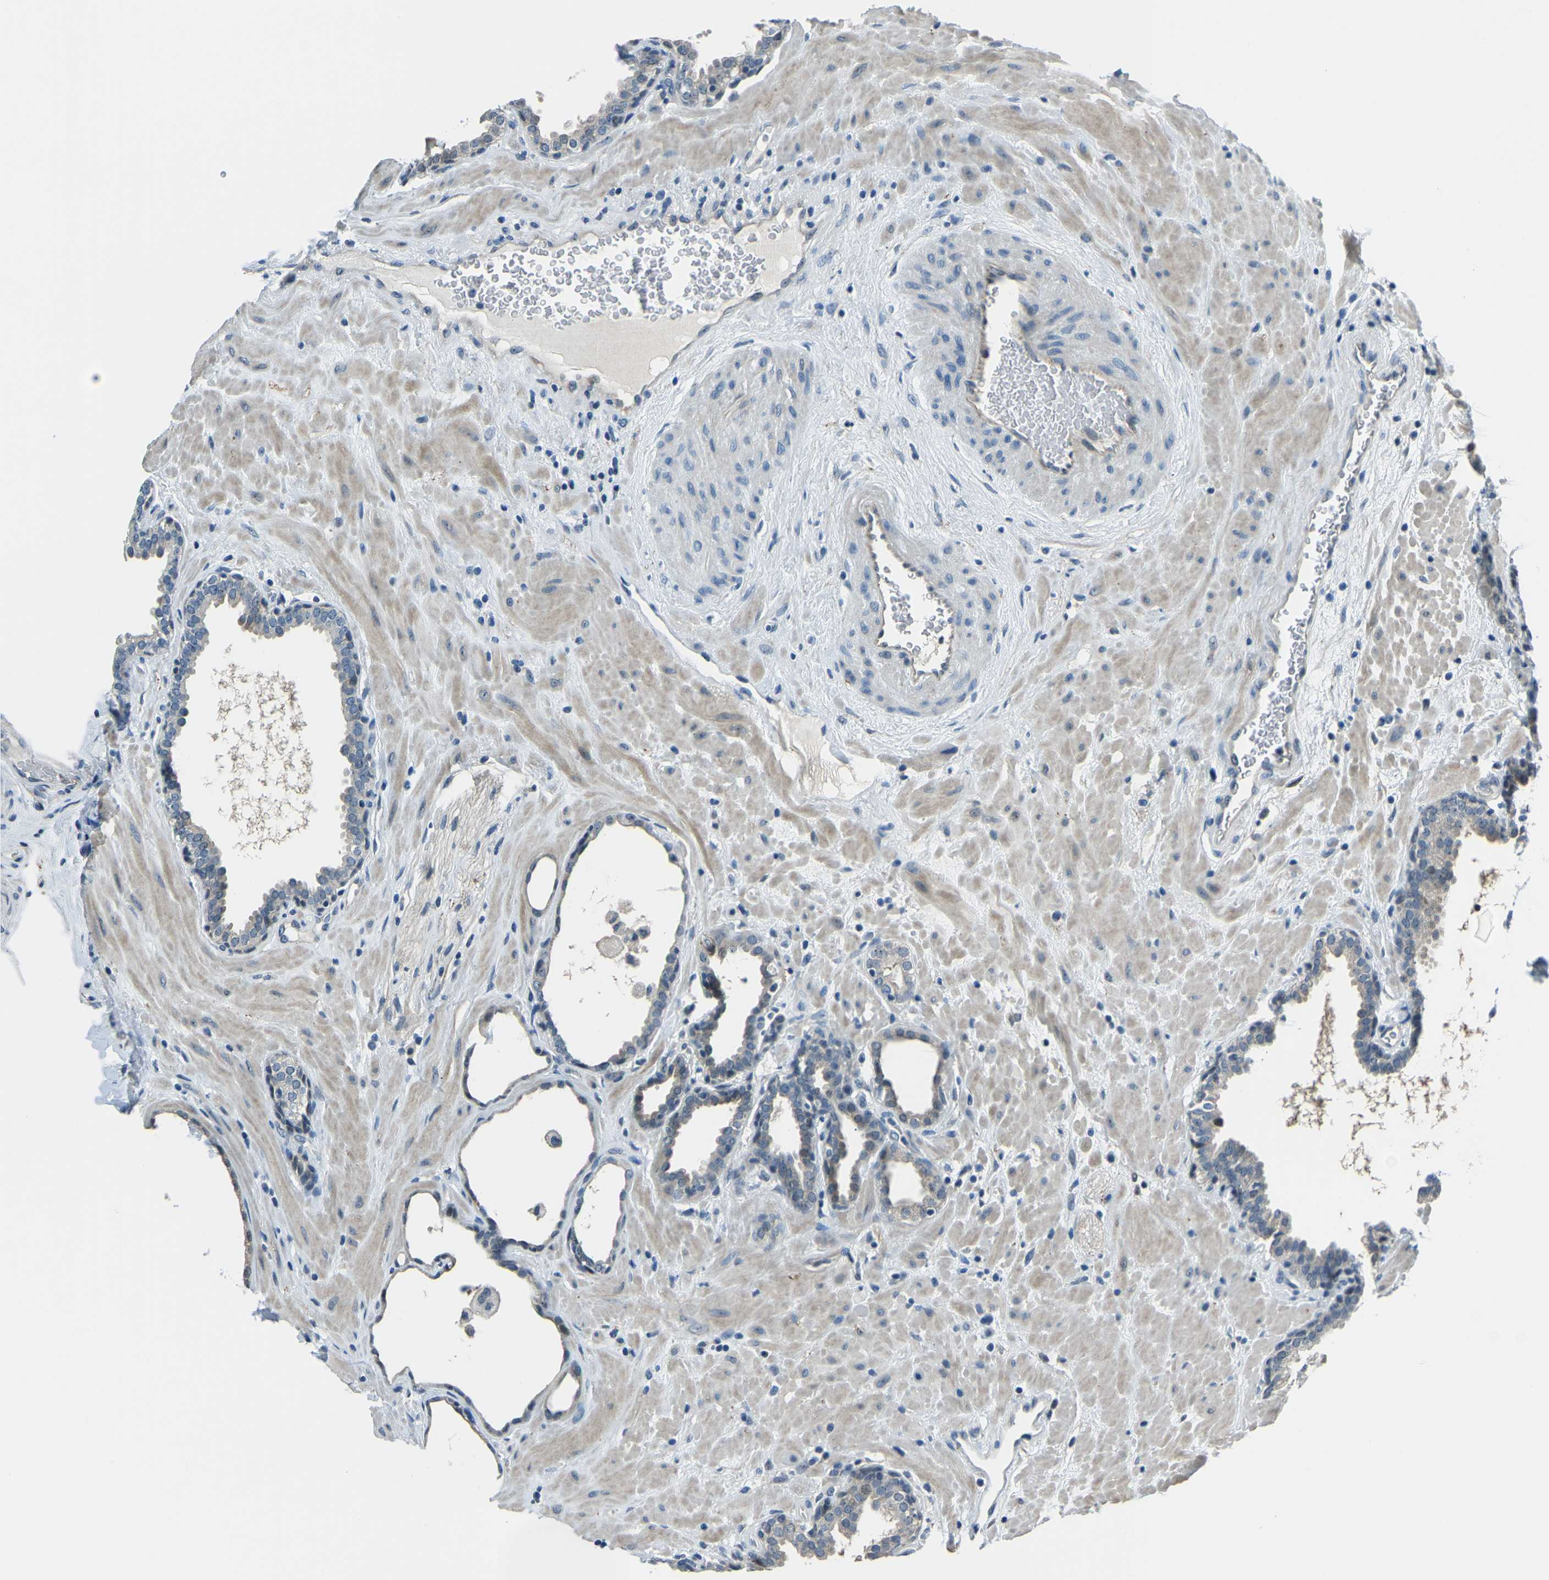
{"staining": {"intensity": "weak", "quantity": "<25%", "location": "cytoplasmic/membranous"}, "tissue": "prostate", "cell_type": "Glandular cells", "image_type": "normal", "snomed": [{"axis": "morphology", "description": "Normal tissue, NOS"}, {"axis": "topography", "description": "Prostate"}], "caption": "Glandular cells are negative for brown protein staining in unremarkable prostate. (DAB (3,3'-diaminobenzidine) immunohistochemistry, high magnification).", "gene": "RRP1", "patient": {"sex": "male", "age": 51}}